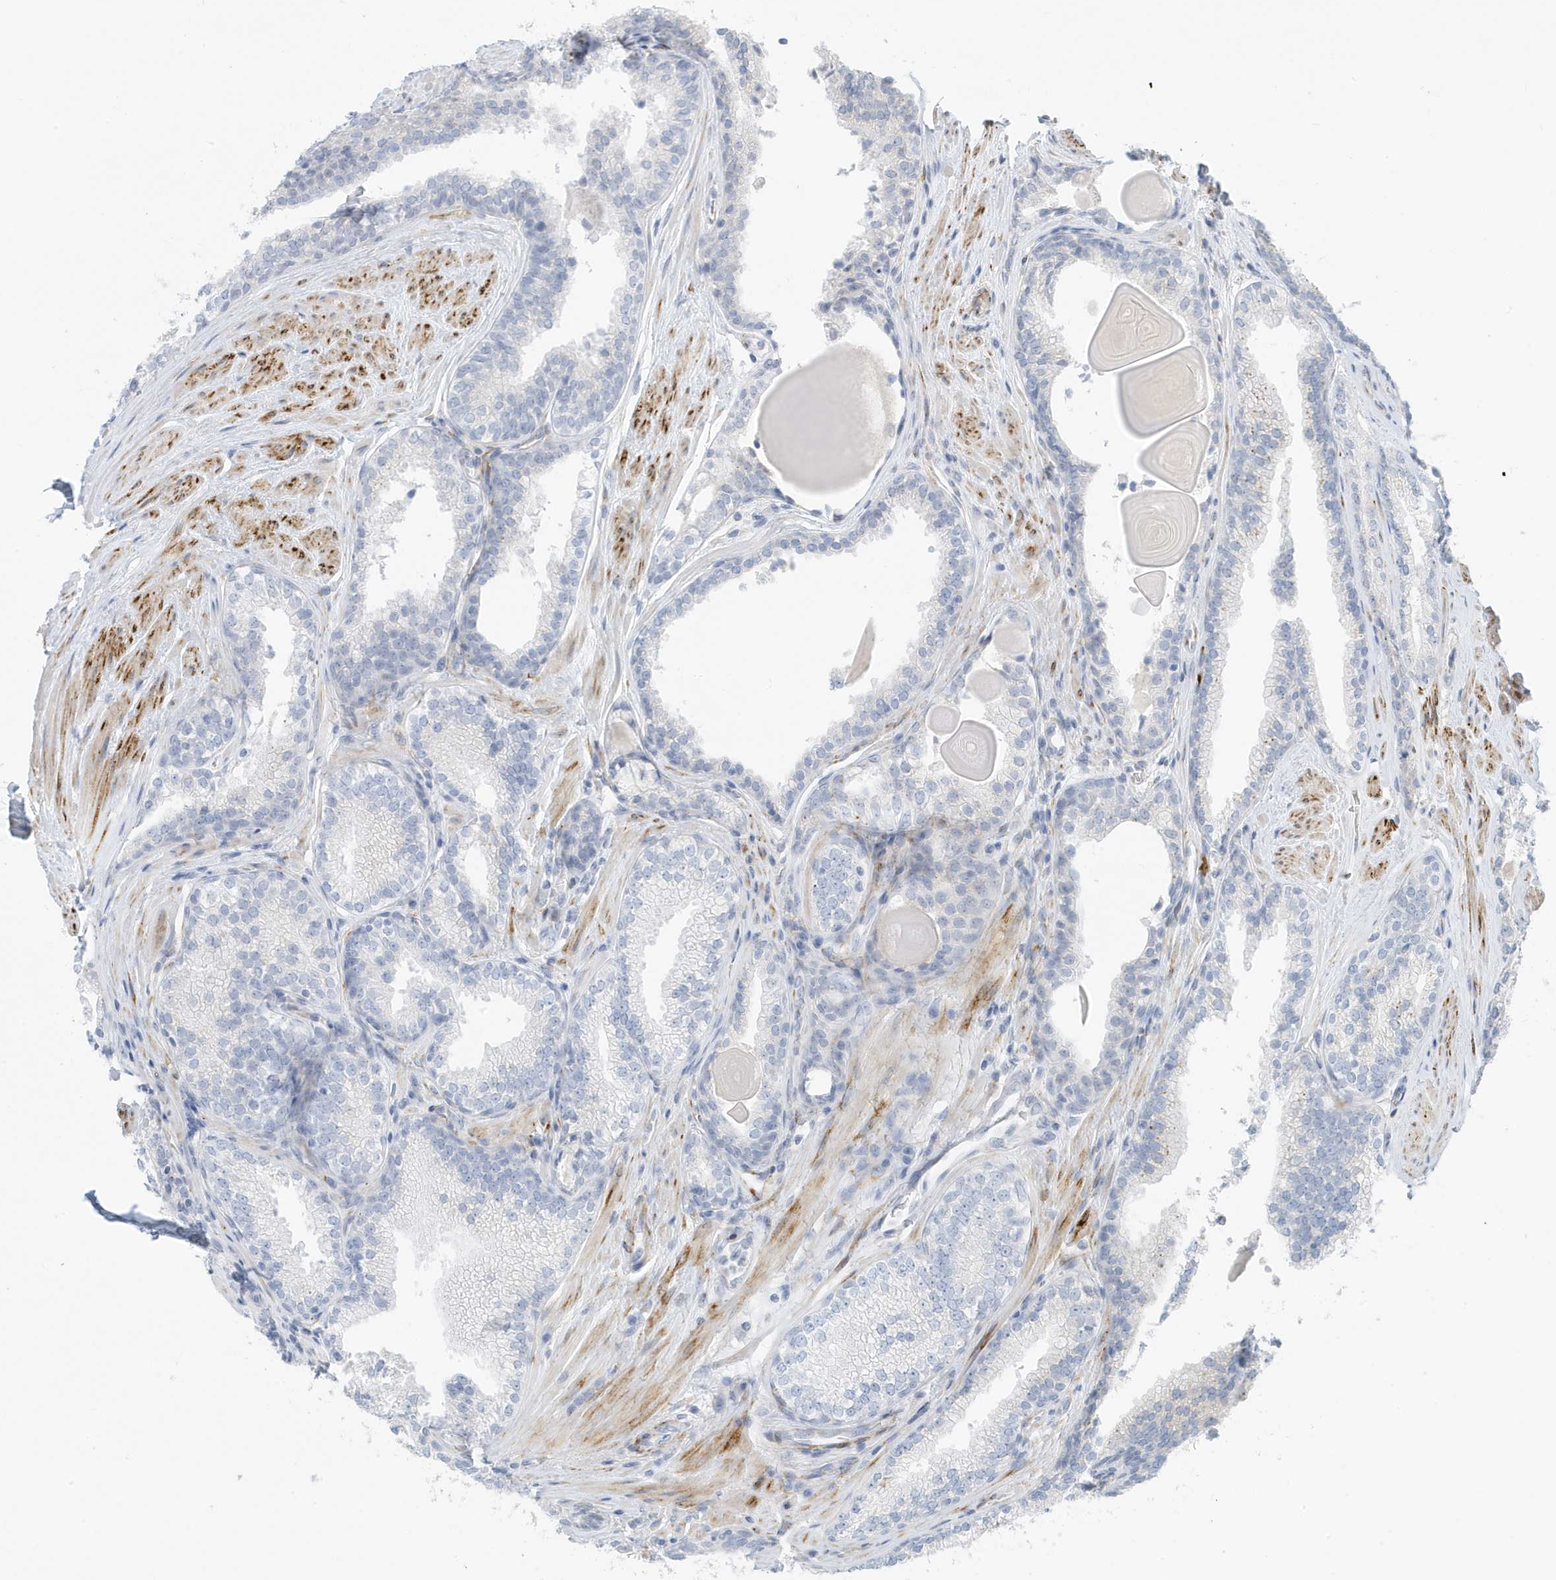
{"staining": {"intensity": "negative", "quantity": "none", "location": "none"}, "tissue": "prostate cancer", "cell_type": "Tumor cells", "image_type": "cancer", "snomed": [{"axis": "morphology", "description": "Adenocarcinoma, High grade"}, {"axis": "topography", "description": "Prostate"}], "caption": "Prostate cancer was stained to show a protein in brown. There is no significant positivity in tumor cells. The staining is performed using DAB brown chromogen with nuclei counter-stained in using hematoxylin.", "gene": "PERM1", "patient": {"sex": "male", "age": 63}}